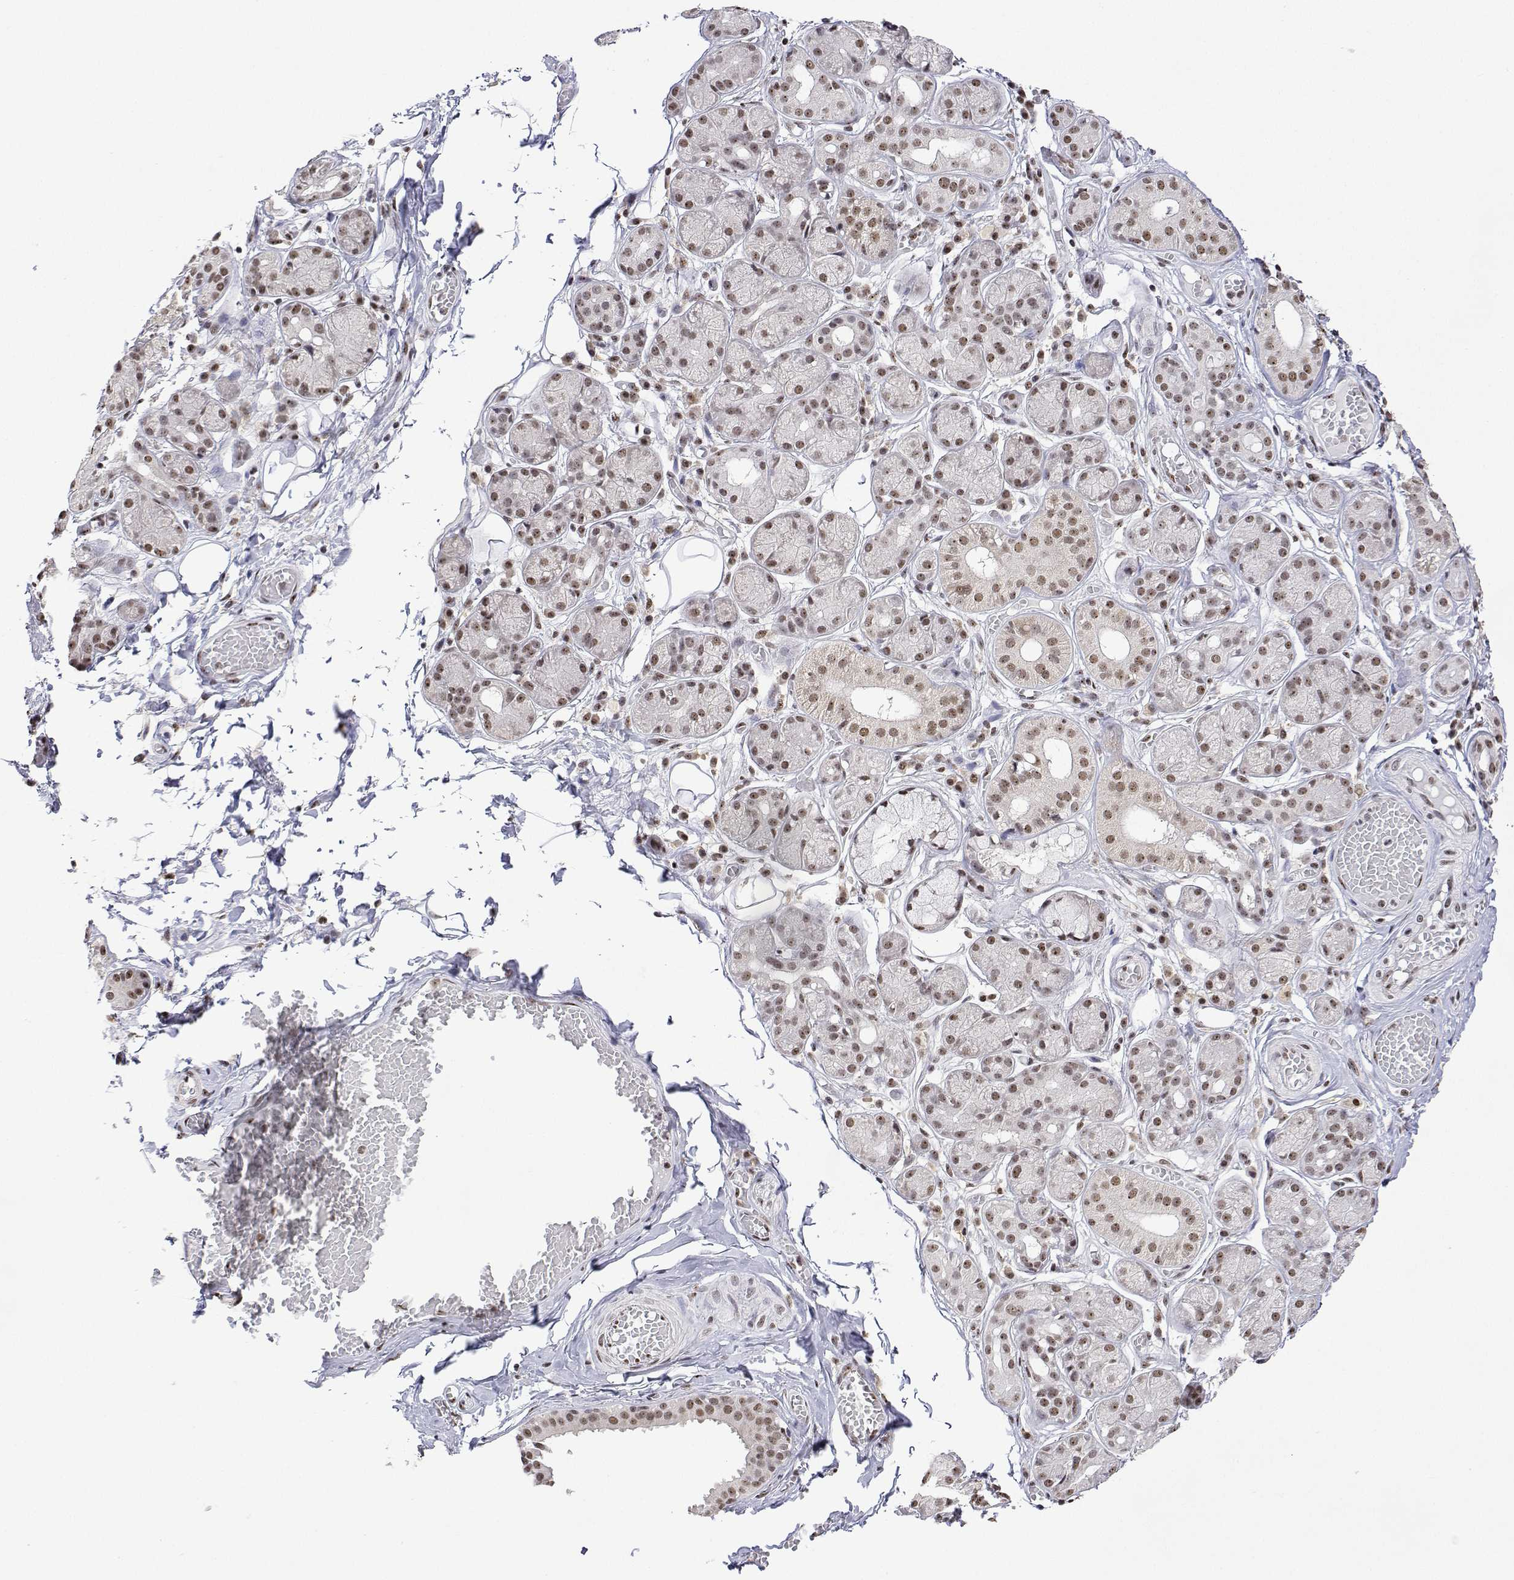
{"staining": {"intensity": "moderate", "quantity": ">75%", "location": "nuclear"}, "tissue": "salivary gland", "cell_type": "Glandular cells", "image_type": "normal", "snomed": [{"axis": "morphology", "description": "Normal tissue, NOS"}, {"axis": "topography", "description": "Salivary gland"}, {"axis": "topography", "description": "Peripheral nerve tissue"}], "caption": "Protein positivity by immunohistochemistry demonstrates moderate nuclear expression in about >75% of glandular cells in normal salivary gland.", "gene": "ADAR", "patient": {"sex": "male", "age": 71}}